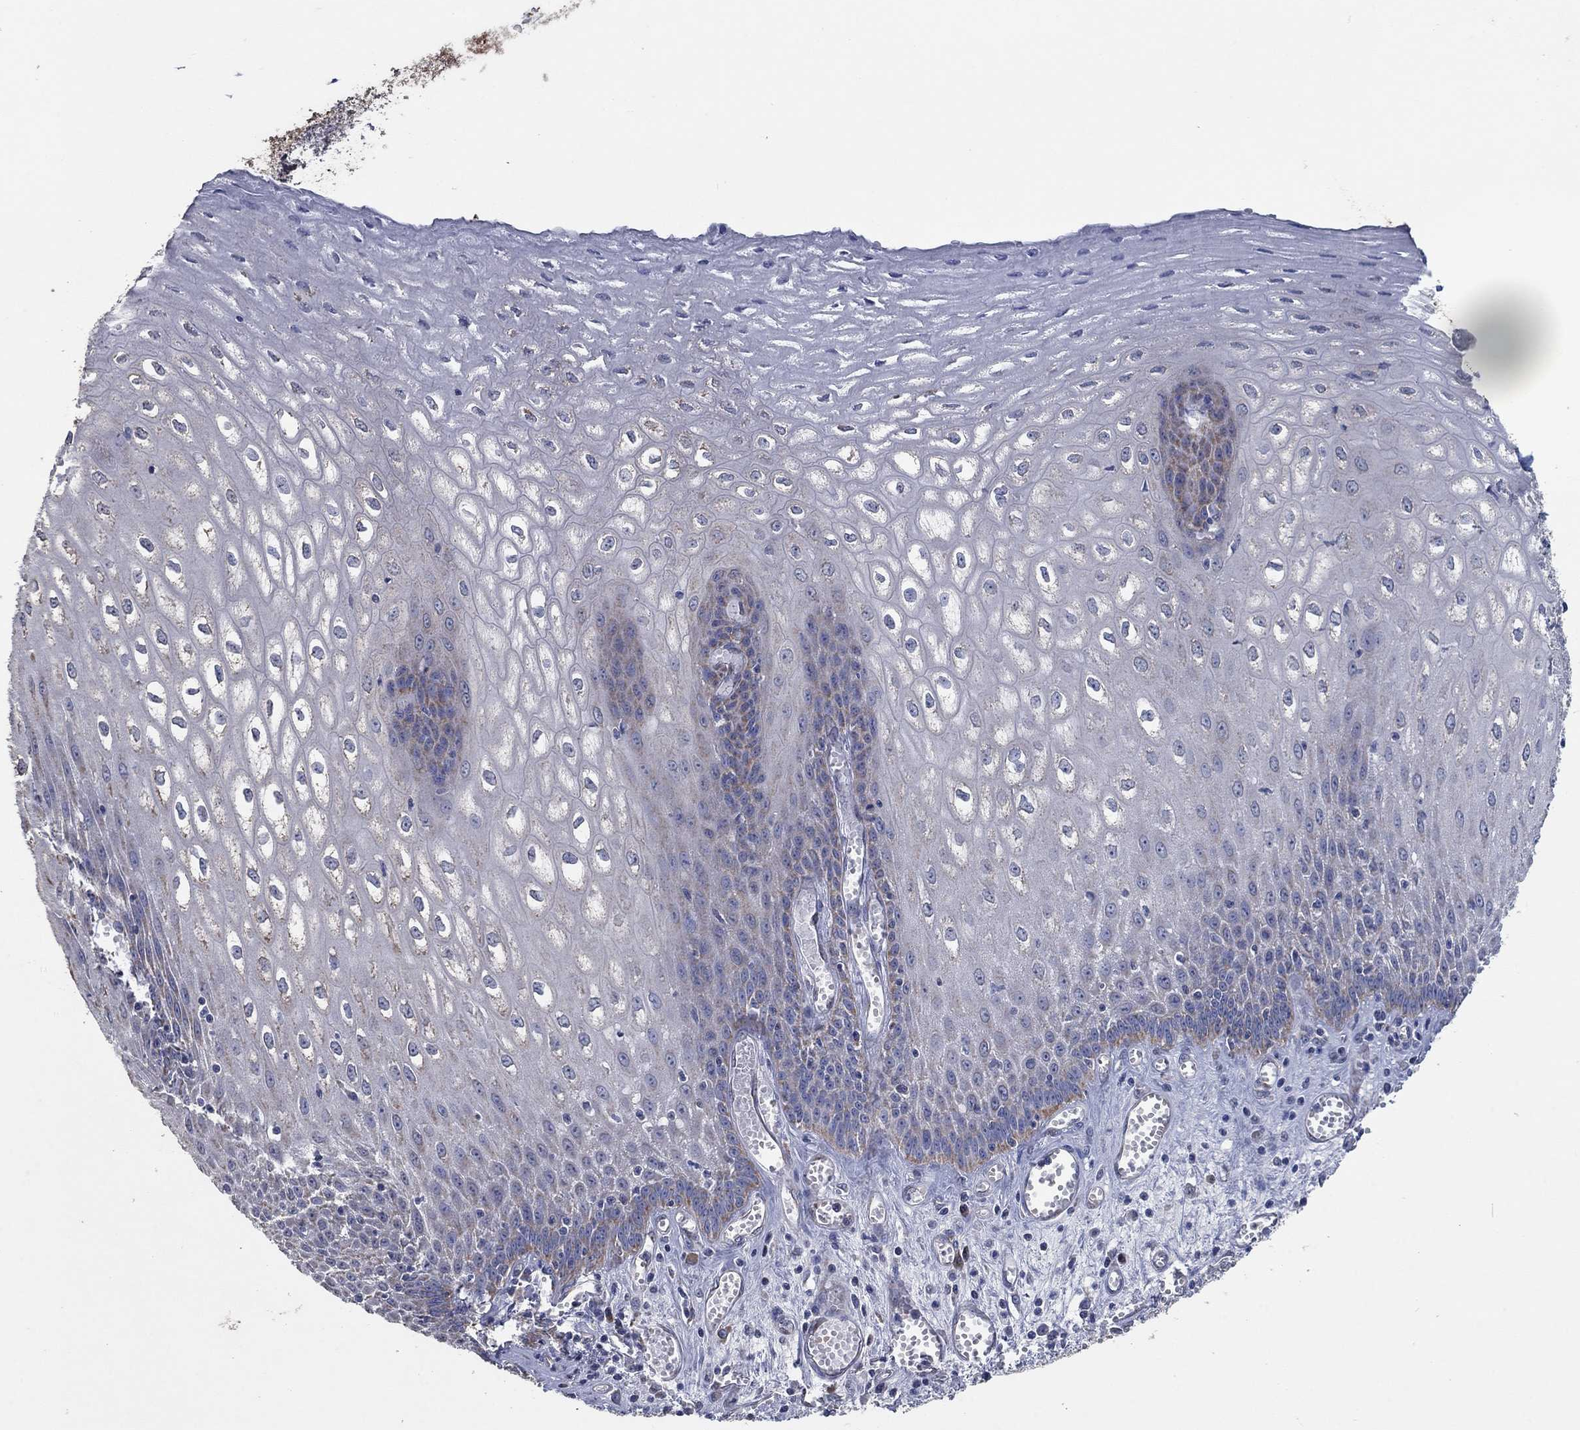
{"staining": {"intensity": "negative", "quantity": "none", "location": "none"}, "tissue": "esophagus", "cell_type": "Squamous epithelial cells", "image_type": "normal", "snomed": [{"axis": "morphology", "description": "Normal tissue, NOS"}, {"axis": "topography", "description": "Esophagus"}], "caption": "This is an immunohistochemistry micrograph of normal esophagus. There is no staining in squamous epithelial cells.", "gene": "HID1", "patient": {"sex": "male", "age": 58}}